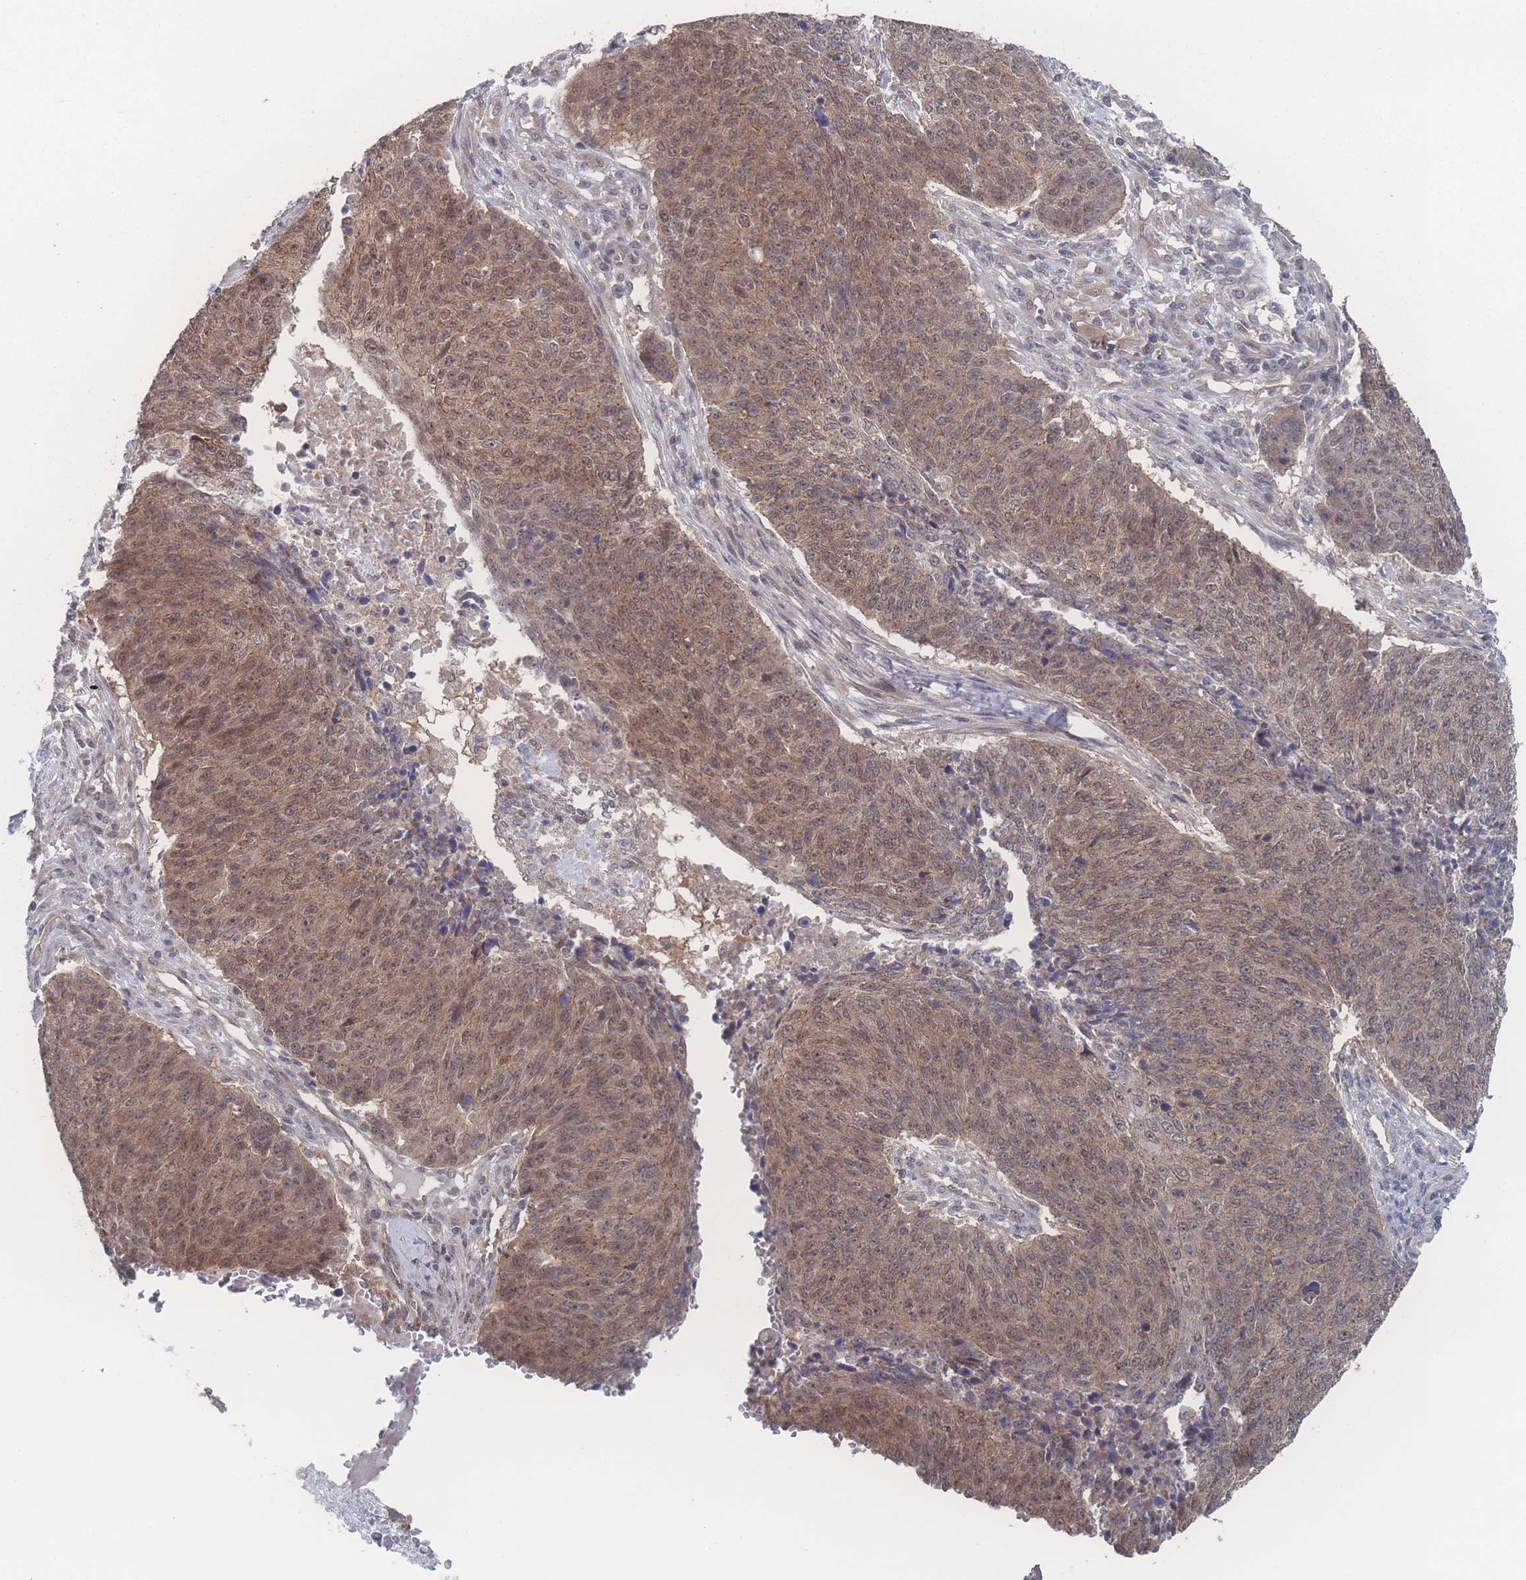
{"staining": {"intensity": "moderate", "quantity": ">75%", "location": "cytoplasmic/membranous,nuclear"}, "tissue": "lung cancer", "cell_type": "Tumor cells", "image_type": "cancer", "snomed": [{"axis": "morphology", "description": "Normal tissue, NOS"}, {"axis": "morphology", "description": "Squamous cell carcinoma, NOS"}, {"axis": "topography", "description": "Lymph node"}, {"axis": "topography", "description": "Lung"}], "caption": "Human lung cancer stained for a protein (brown) reveals moderate cytoplasmic/membranous and nuclear positive positivity in approximately >75% of tumor cells.", "gene": "NBEAL1", "patient": {"sex": "male", "age": 66}}